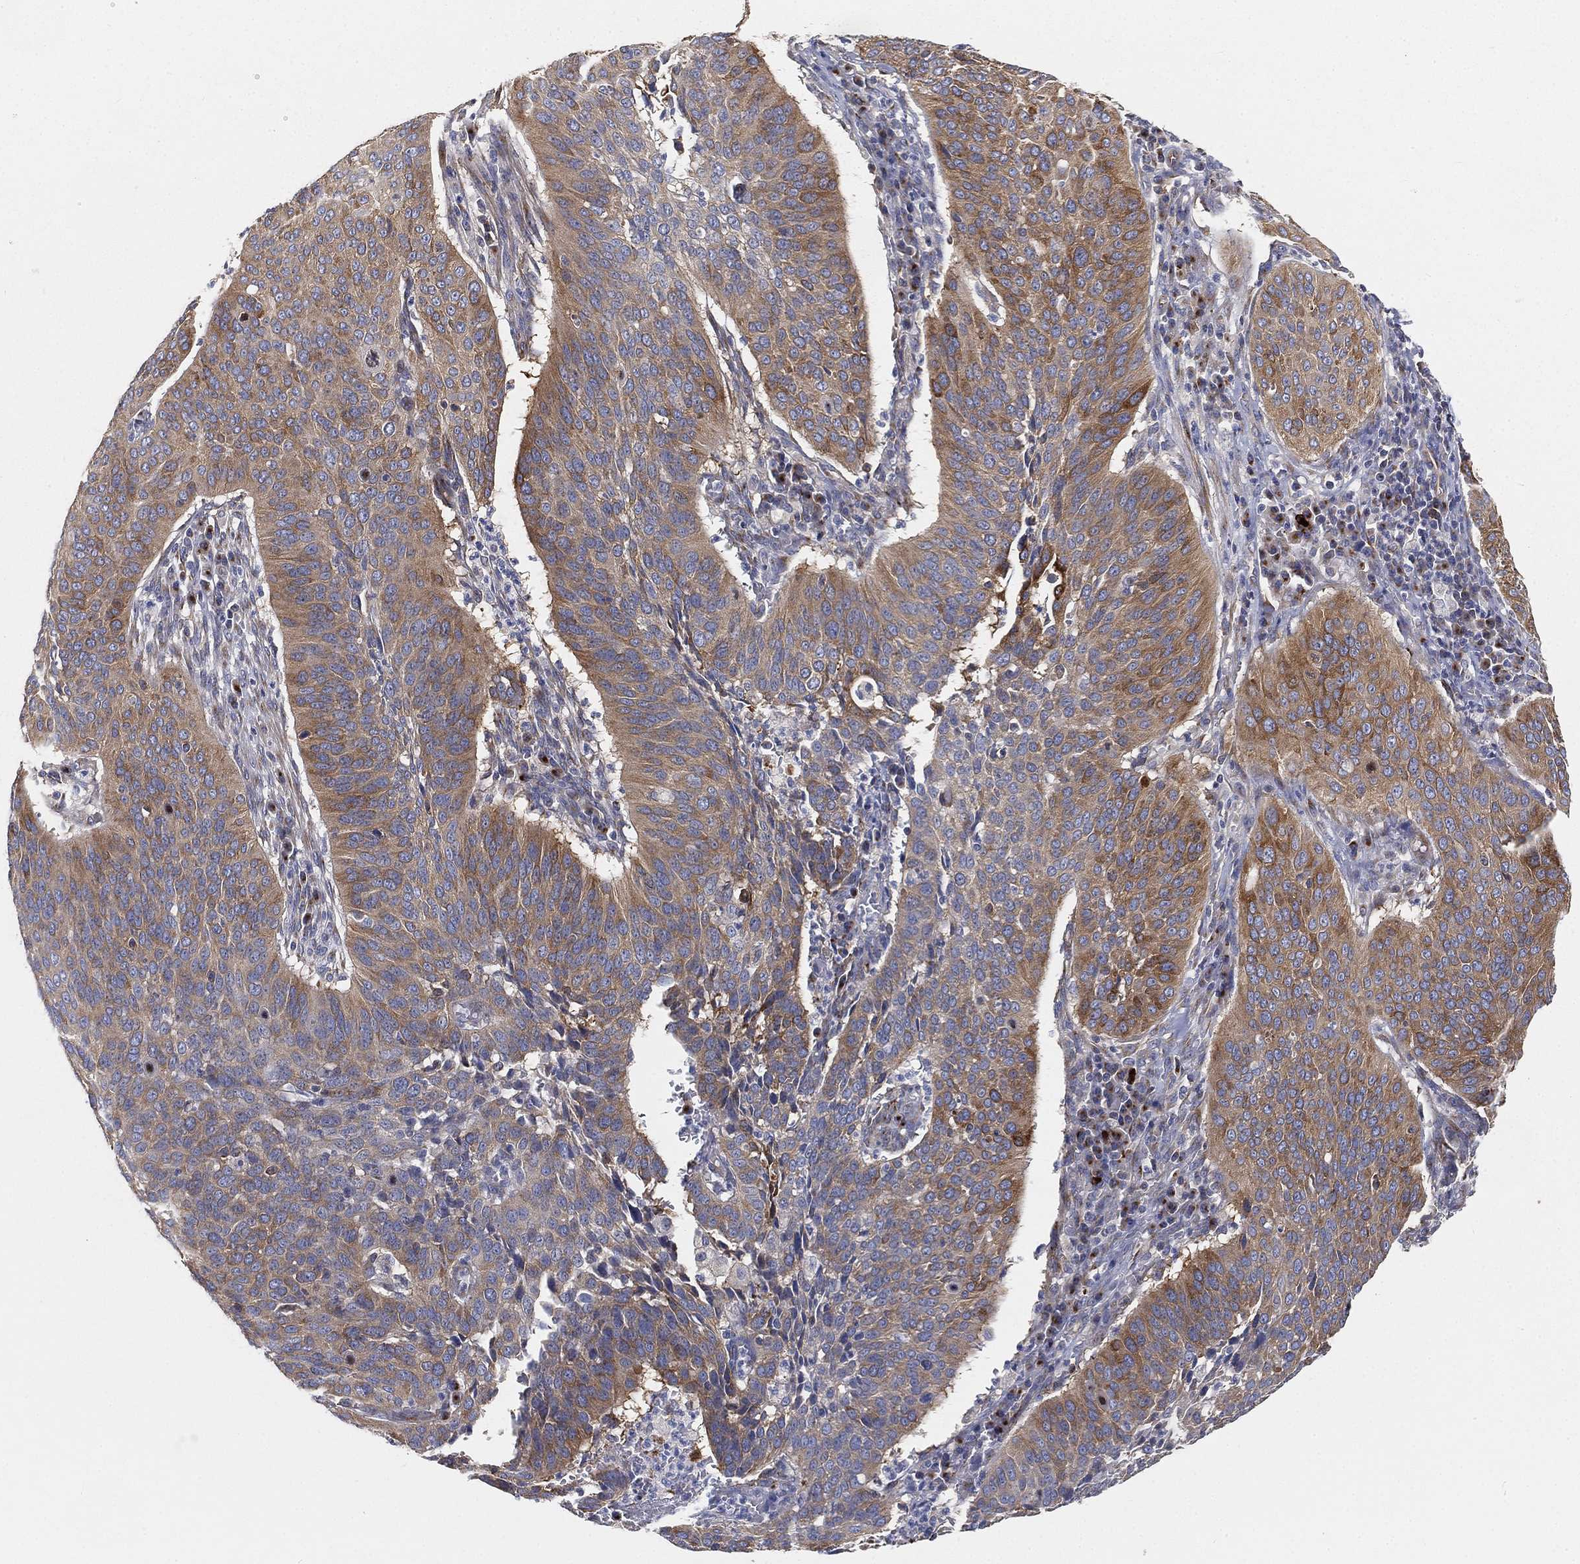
{"staining": {"intensity": "strong", "quantity": "25%-75%", "location": "cytoplasmic/membranous"}, "tissue": "cervical cancer", "cell_type": "Tumor cells", "image_type": "cancer", "snomed": [{"axis": "morphology", "description": "Normal tissue, NOS"}, {"axis": "morphology", "description": "Squamous cell carcinoma, NOS"}, {"axis": "topography", "description": "Cervix"}], "caption": "The histopathology image demonstrates a brown stain indicating the presence of a protein in the cytoplasmic/membranous of tumor cells in squamous cell carcinoma (cervical).", "gene": "TMEM25", "patient": {"sex": "female", "age": 39}}